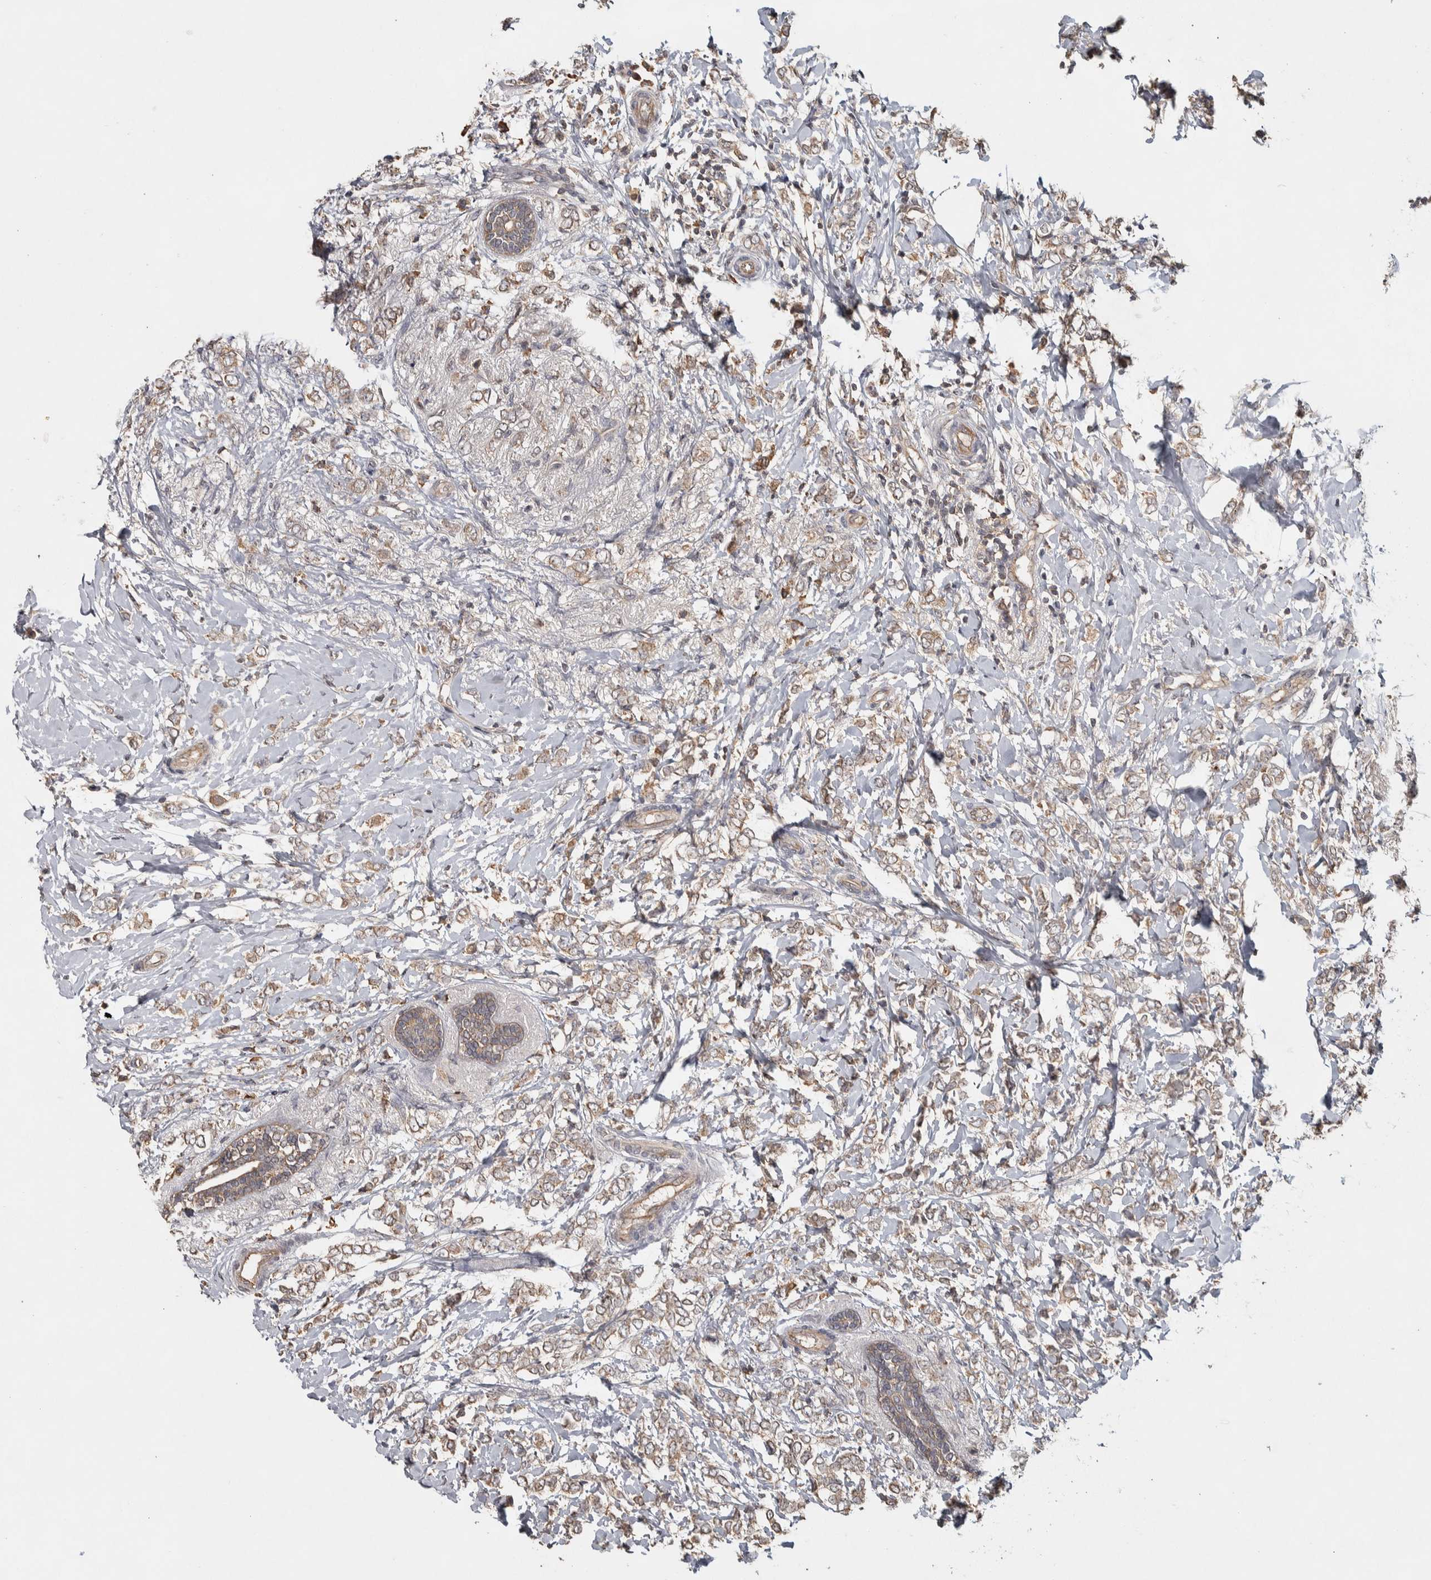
{"staining": {"intensity": "weak", "quantity": "25%-75%", "location": "cytoplasmic/membranous"}, "tissue": "breast cancer", "cell_type": "Tumor cells", "image_type": "cancer", "snomed": [{"axis": "morphology", "description": "Normal tissue, NOS"}, {"axis": "morphology", "description": "Lobular carcinoma"}, {"axis": "topography", "description": "Breast"}], "caption": "Weak cytoplasmic/membranous protein staining is appreciated in approximately 25%-75% of tumor cells in breast cancer (lobular carcinoma).", "gene": "EIF3H", "patient": {"sex": "female", "age": 47}}